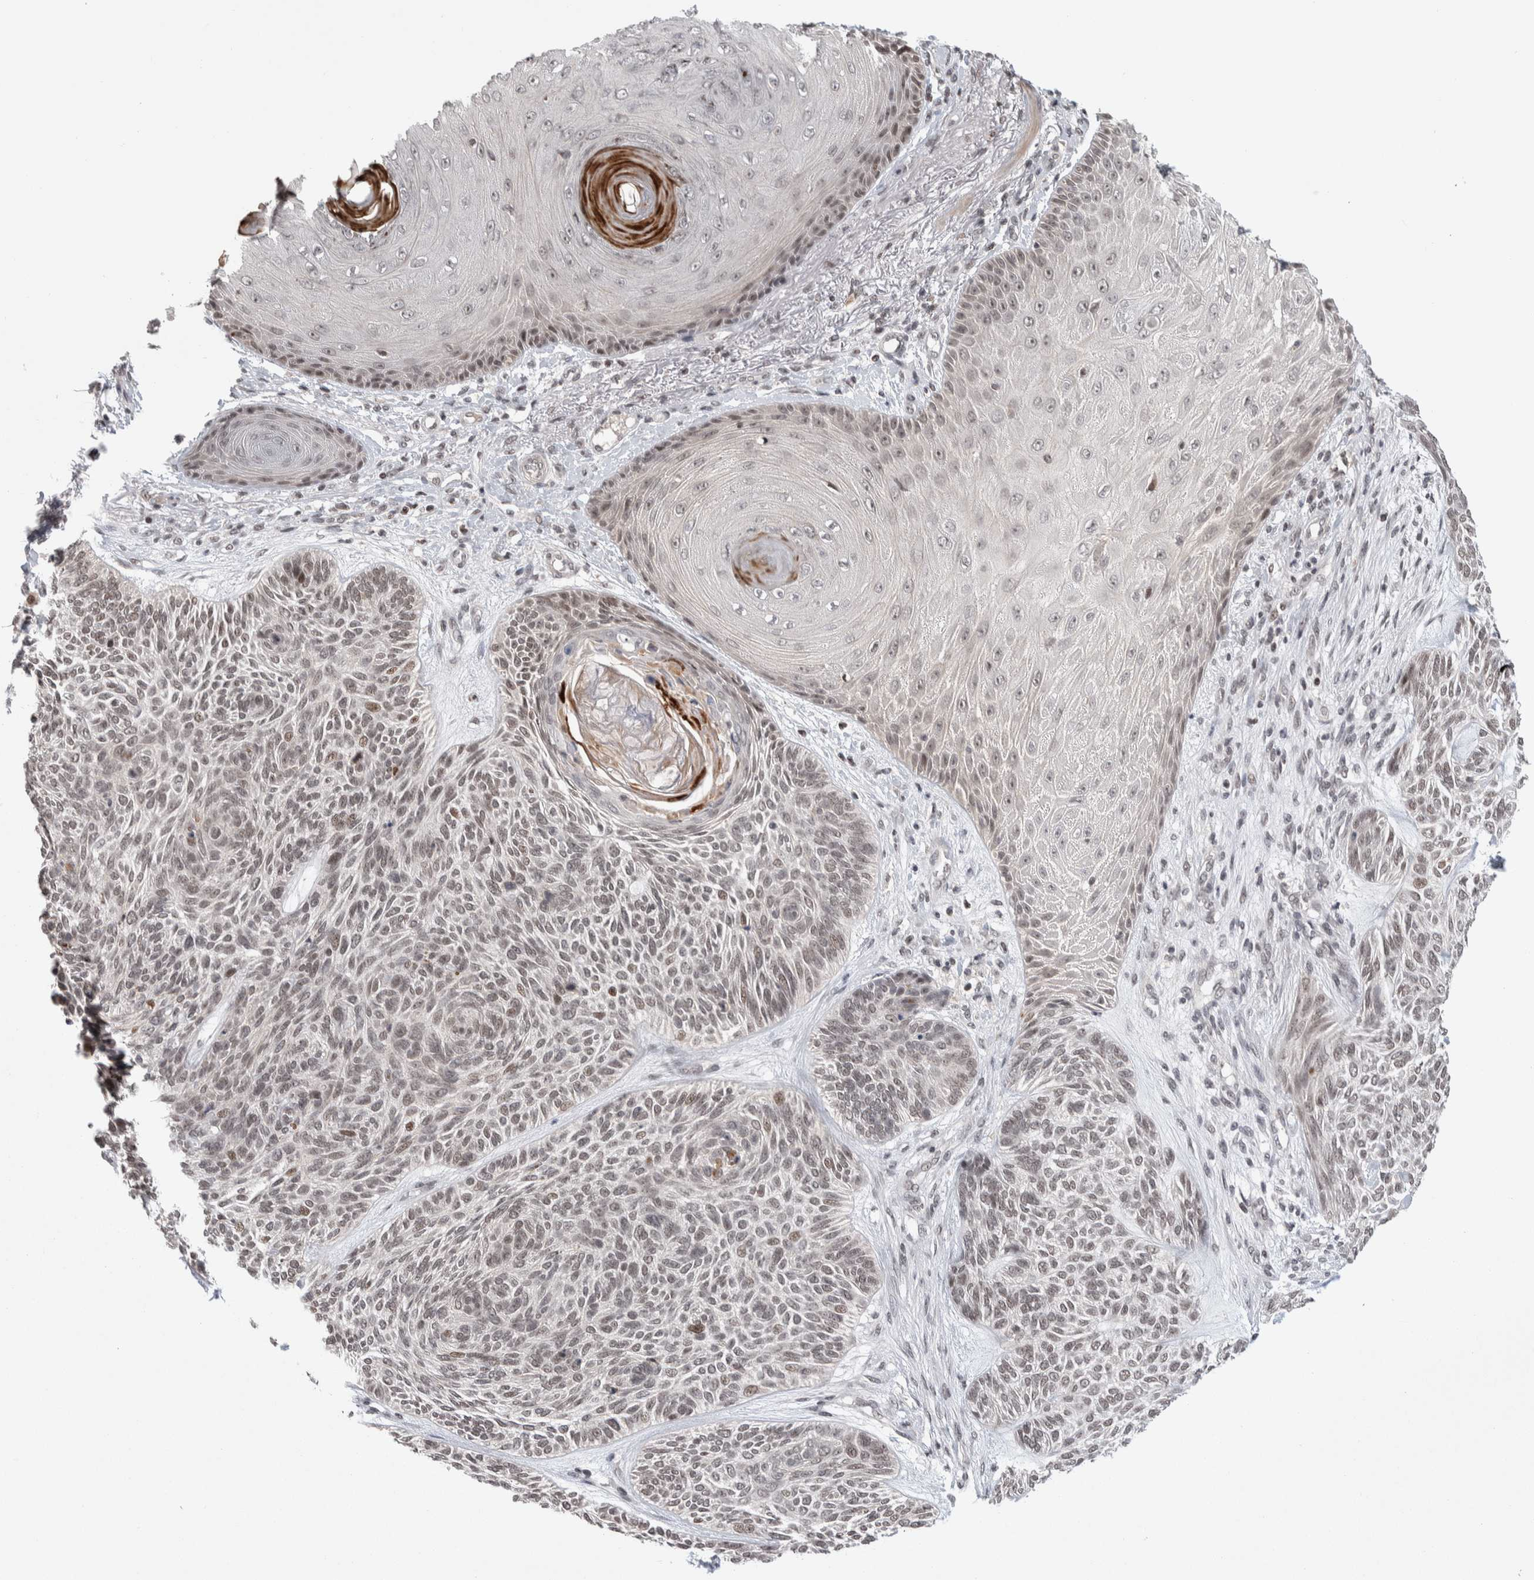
{"staining": {"intensity": "weak", "quantity": ">75%", "location": "nuclear"}, "tissue": "skin cancer", "cell_type": "Tumor cells", "image_type": "cancer", "snomed": [{"axis": "morphology", "description": "Basal cell carcinoma"}, {"axis": "topography", "description": "Skin"}], "caption": "Protein staining exhibits weak nuclear expression in about >75% of tumor cells in skin cancer.", "gene": "ZSCAN21", "patient": {"sex": "male", "age": 55}}